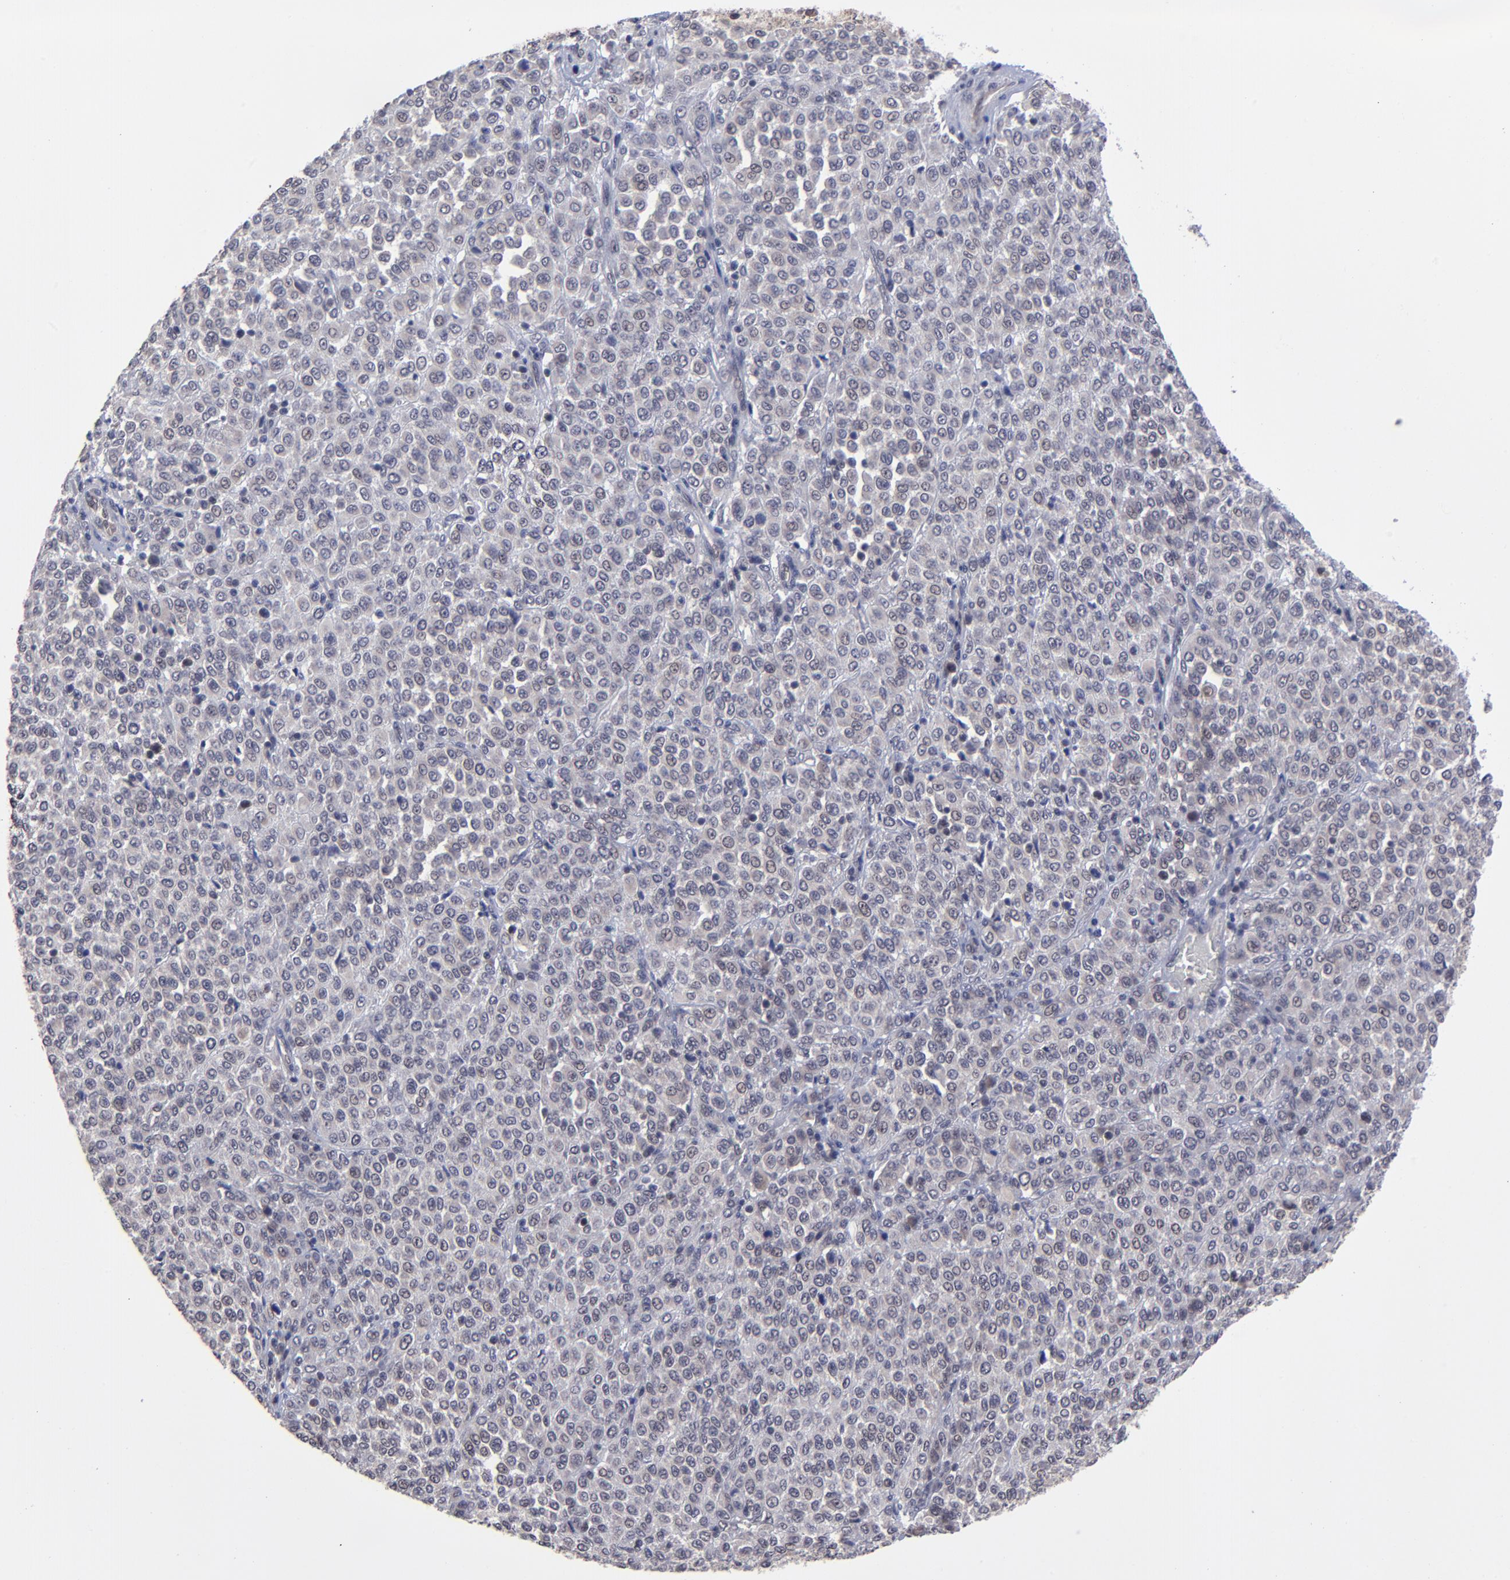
{"staining": {"intensity": "negative", "quantity": "none", "location": "none"}, "tissue": "melanoma", "cell_type": "Tumor cells", "image_type": "cancer", "snomed": [{"axis": "morphology", "description": "Malignant melanoma, Metastatic site"}, {"axis": "topography", "description": "Pancreas"}], "caption": "Immunohistochemical staining of melanoma reveals no significant positivity in tumor cells.", "gene": "ZNF419", "patient": {"sex": "female", "age": 30}}